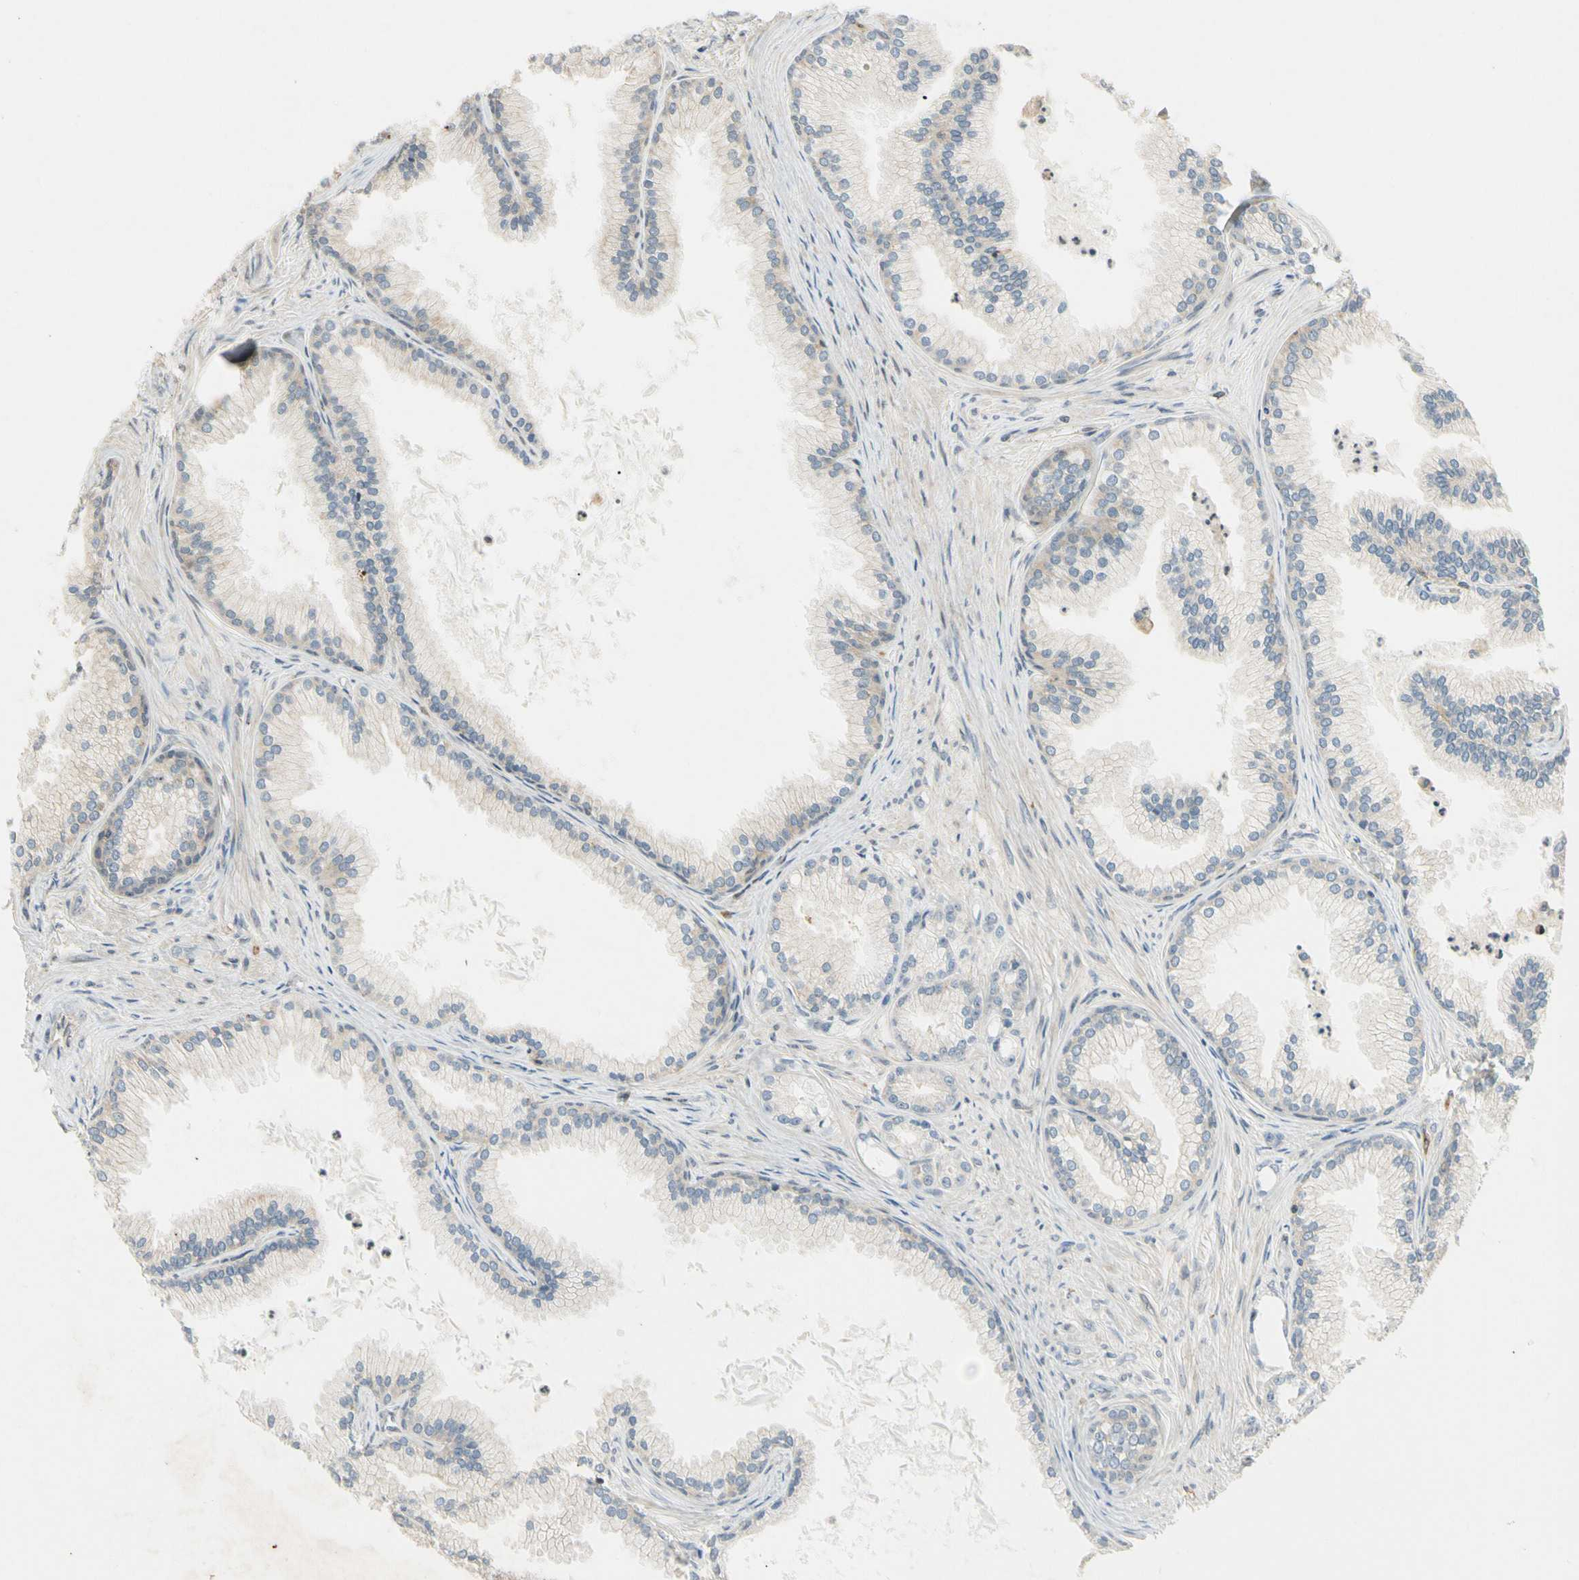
{"staining": {"intensity": "negative", "quantity": "none", "location": "none"}, "tissue": "prostate cancer", "cell_type": "Tumor cells", "image_type": "cancer", "snomed": [{"axis": "morphology", "description": "Adenocarcinoma, Low grade"}, {"axis": "topography", "description": "Prostate"}], "caption": "Prostate low-grade adenocarcinoma stained for a protein using immunohistochemistry (IHC) demonstrates no staining tumor cells.", "gene": "FNDC3B", "patient": {"sex": "male", "age": 72}}